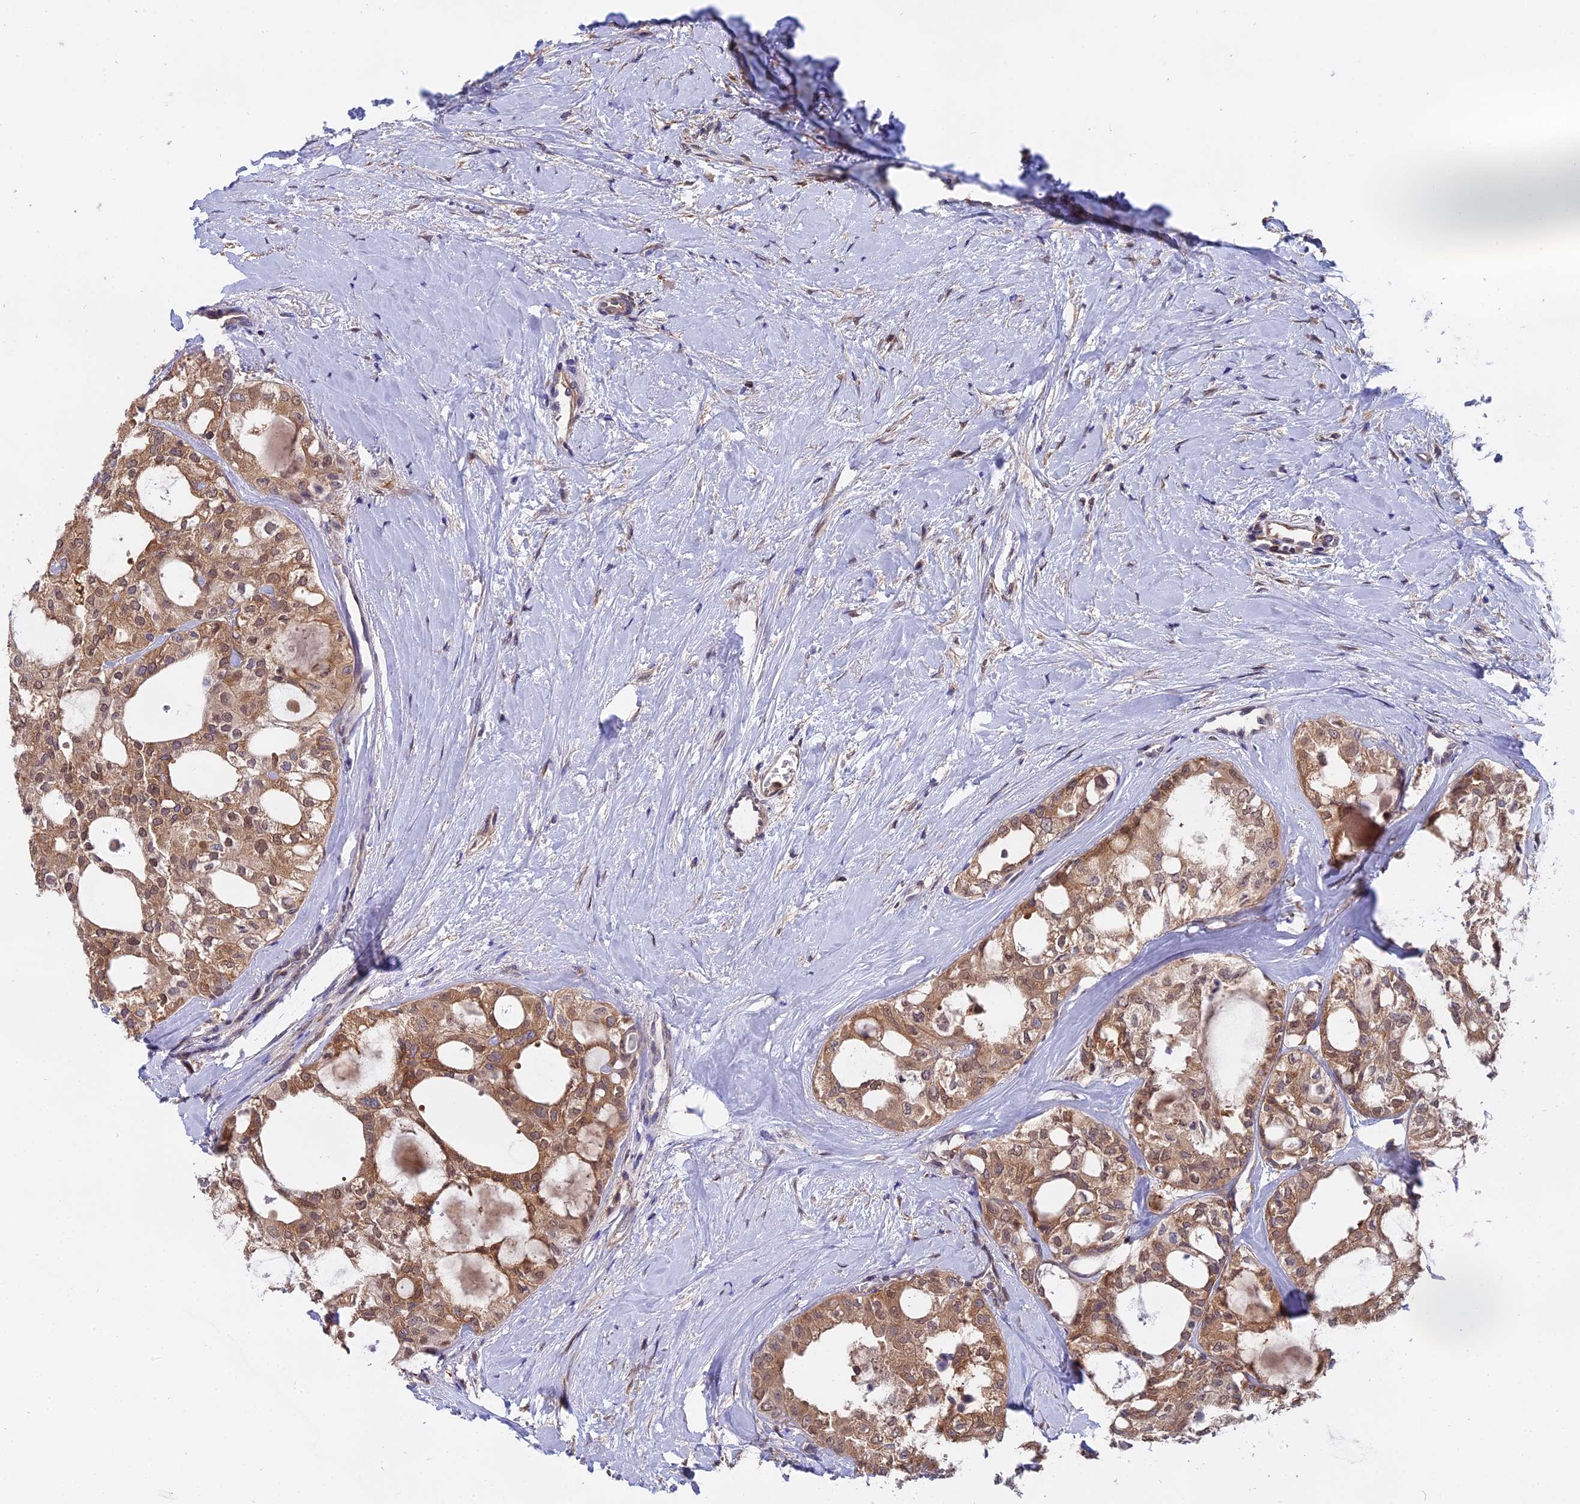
{"staining": {"intensity": "moderate", "quantity": ">75%", "location": "cytoplasmic/membranous,nuclear"}, "tissue": "thyroid cancer", "cell_type": "Tumor cells", "image_type": "cancer", "snomed": [{"axis": "morphology", "description": "Follicular adenoma carcinoma, NOS"}, {"axis": "topography", "description": "Thyroid gland"}], "caption": "A medium amount of moderate cytoplasmic/membranous and nuclear expression is present in about >75% of tumor cells in thyroid cancer tissue.", "gene": "FAM118B", "patient": {"sex": "male", "age": 75}}